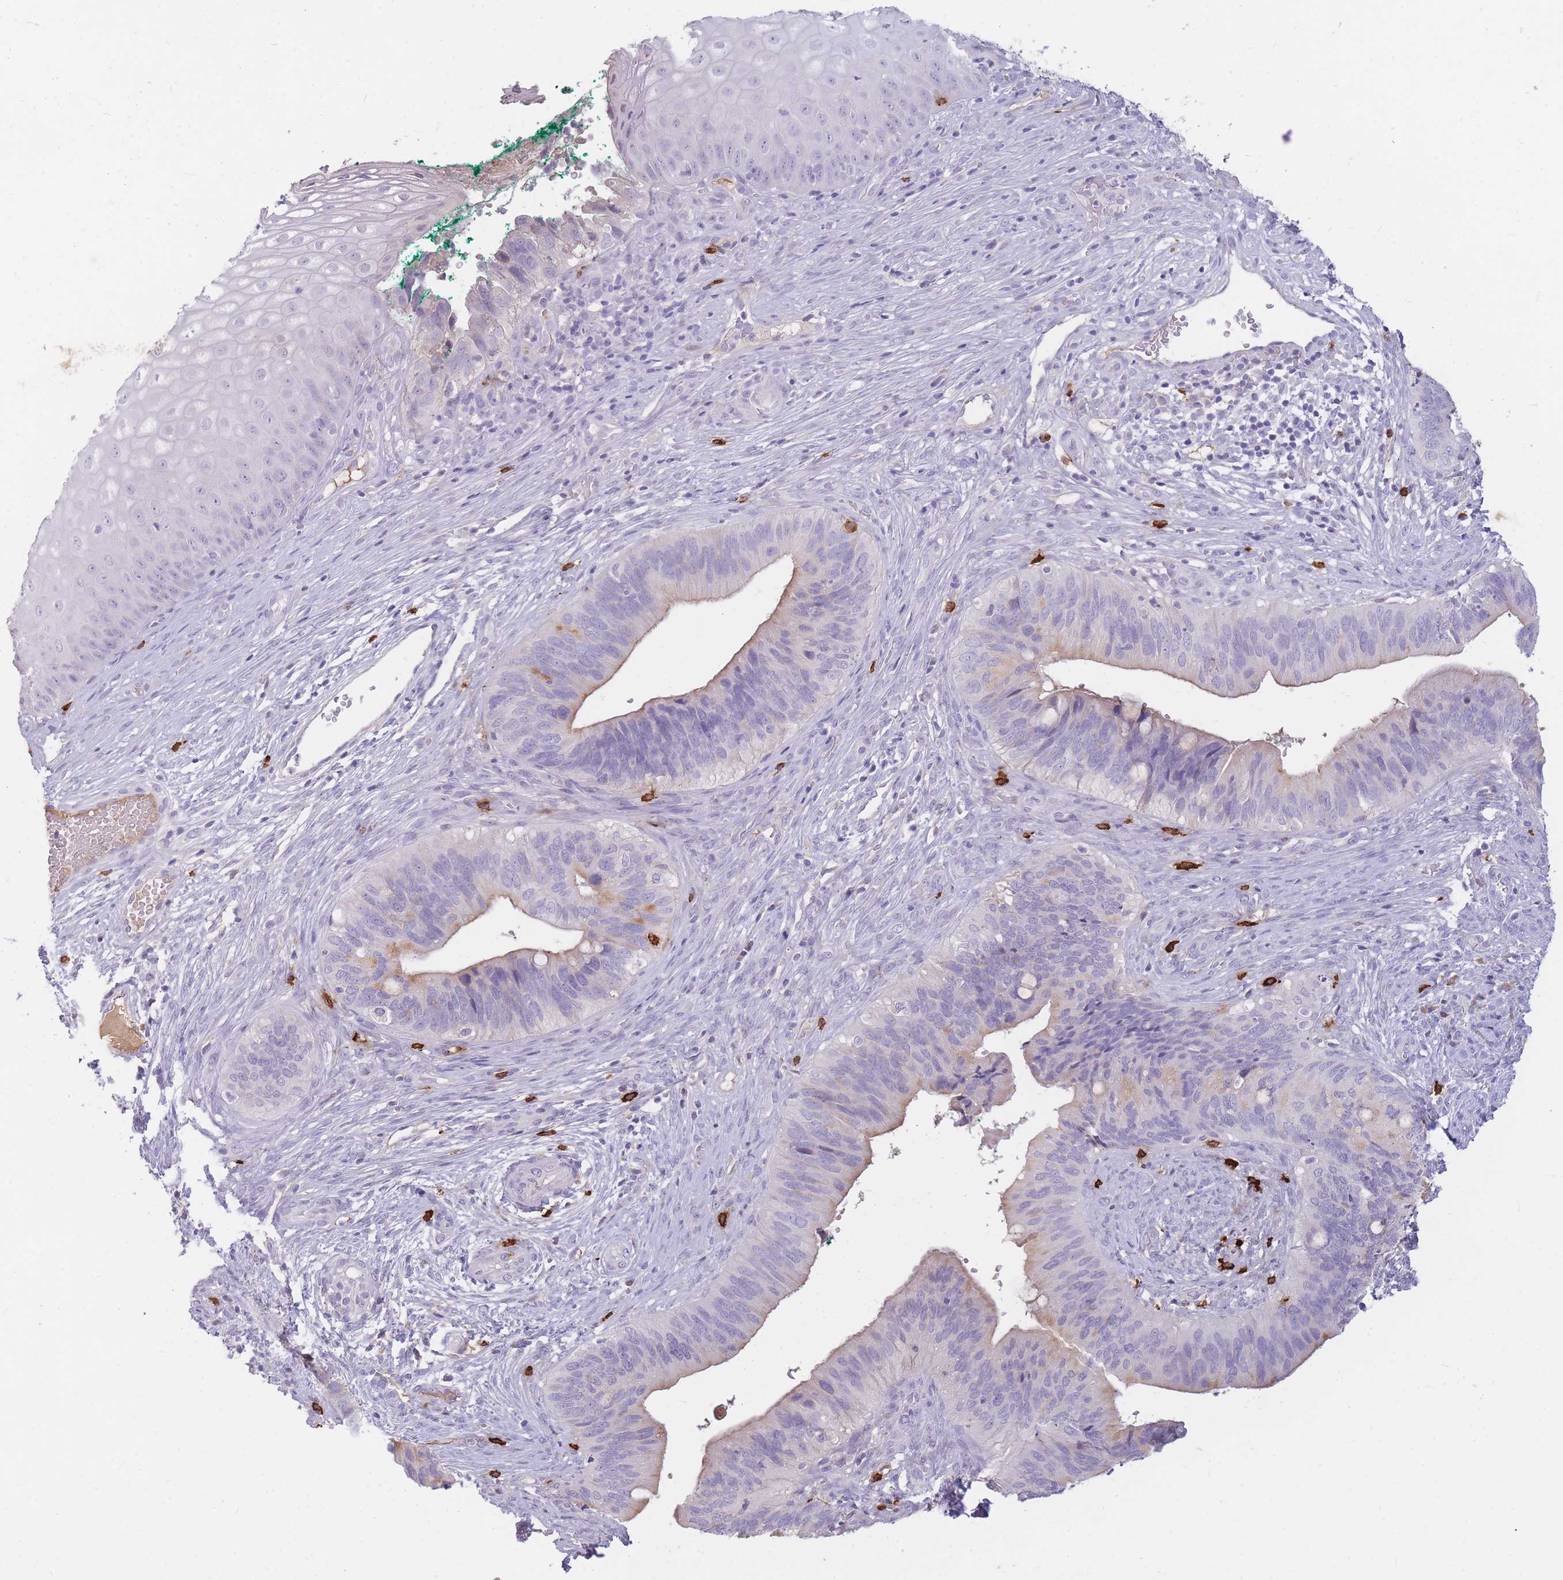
{"staining": {"intensity": "weak", "quantity": "25%-75%", "location": "cytoplasmic/membranous"}, "tissue": "cervical cancer", "cell_type": "Tumor cells", "image_type": "cancer", "snomed": [{"axis": "morphology", "description": "Adenocarcinoma, NOS"}, {"axis": "topography", "description": "Cervix"}], "caption": "An immunohistochemistry (IHC) micrograph of neoplastic tissue is shown. Protein staining in brown labels weak cytoplasmic/membranous positivity in cervical cancer (adenocarcinoma) within tumor cells. (IHC, brightfield microscopy, high magnification).", "gene": "TPSD1", "patient": {"sex": "female", "age": 42}}